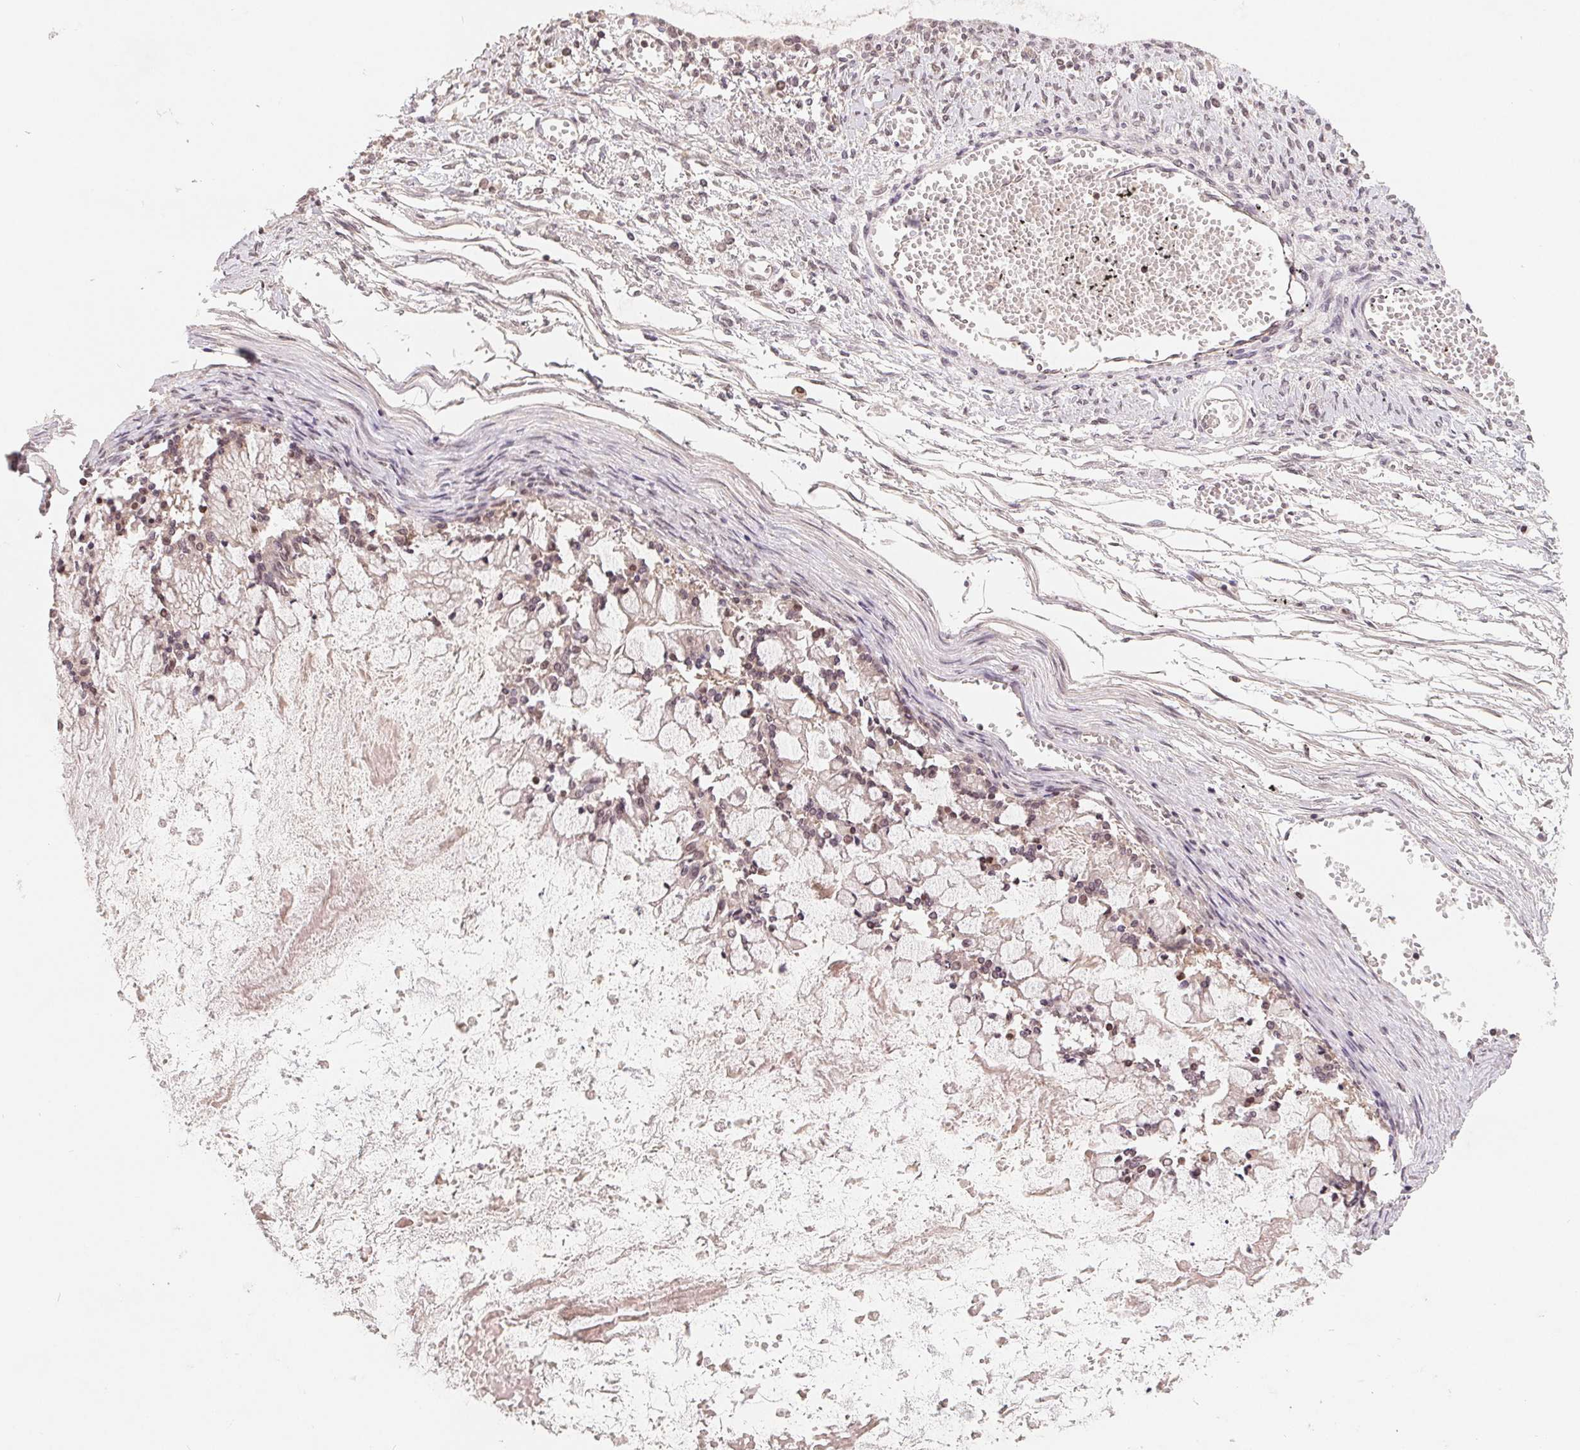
{"staining": {"intensity": "weak", "quantity": "25%-75%", "location": "nuclear"}, "tissue": "ovarian cancer", "cell_type": "Tumor cells", "image_type": "cancer", "snomed": [{"axis": "morphology", "description": "Cystadenocarcinoma, mucinous, NOS"}, {"axis": "topography", "description": "Ovary"}], "caption": "Human ovarian mucinous cystadenocarcinoma stained for a protein (brown) demonstrates weak nuclear positive expression in approximately 25%-75% of tumor cells.", "gene": "HMGN3", "patient": {"sex": "female", "age": 67}}